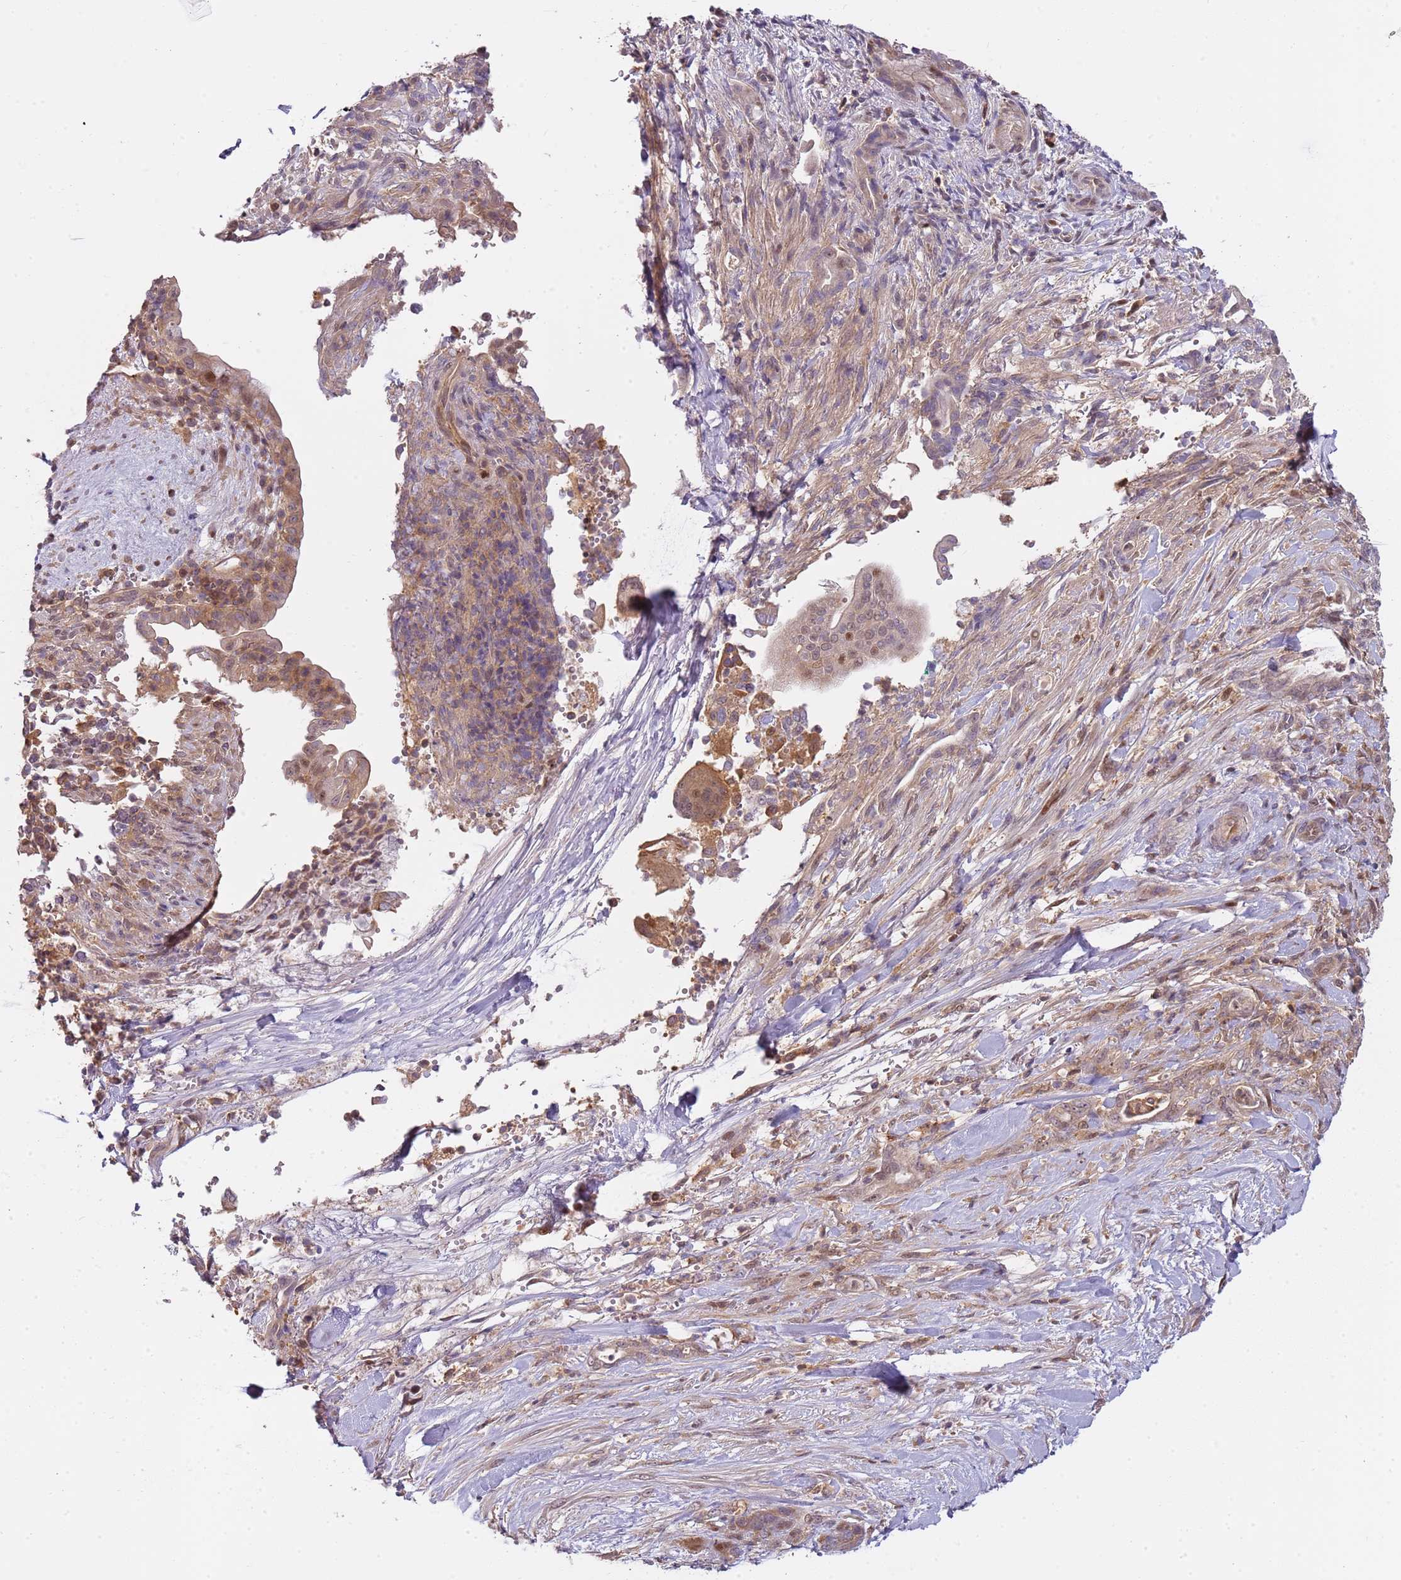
{"staining": {"intensity": "moderate", "quantity": ">75%", "location": "cytoplasmic/membranous"}, "tissue": "pancreatic cancer", "cell_type": "Tumor cells", "image_type": "cancer", "snomed": [{"axis": "morphology", "description": "Normal tissue, NOS"}, {"axis": "morphology", "description": "Adenocarcinoma, NOS"}, {"axis": "topography", "description": "Pancreas"}], "caption": "Tumor cells exhibit medium levels of moderate cytoplasmic/membranous positivity in about >75% of cells in pancreatic adenocarcinoma. (IHC, brightfield microscopy, high magnification).", "gene": "GSTO2", "patient": {"sex": "female", "age": 55}}